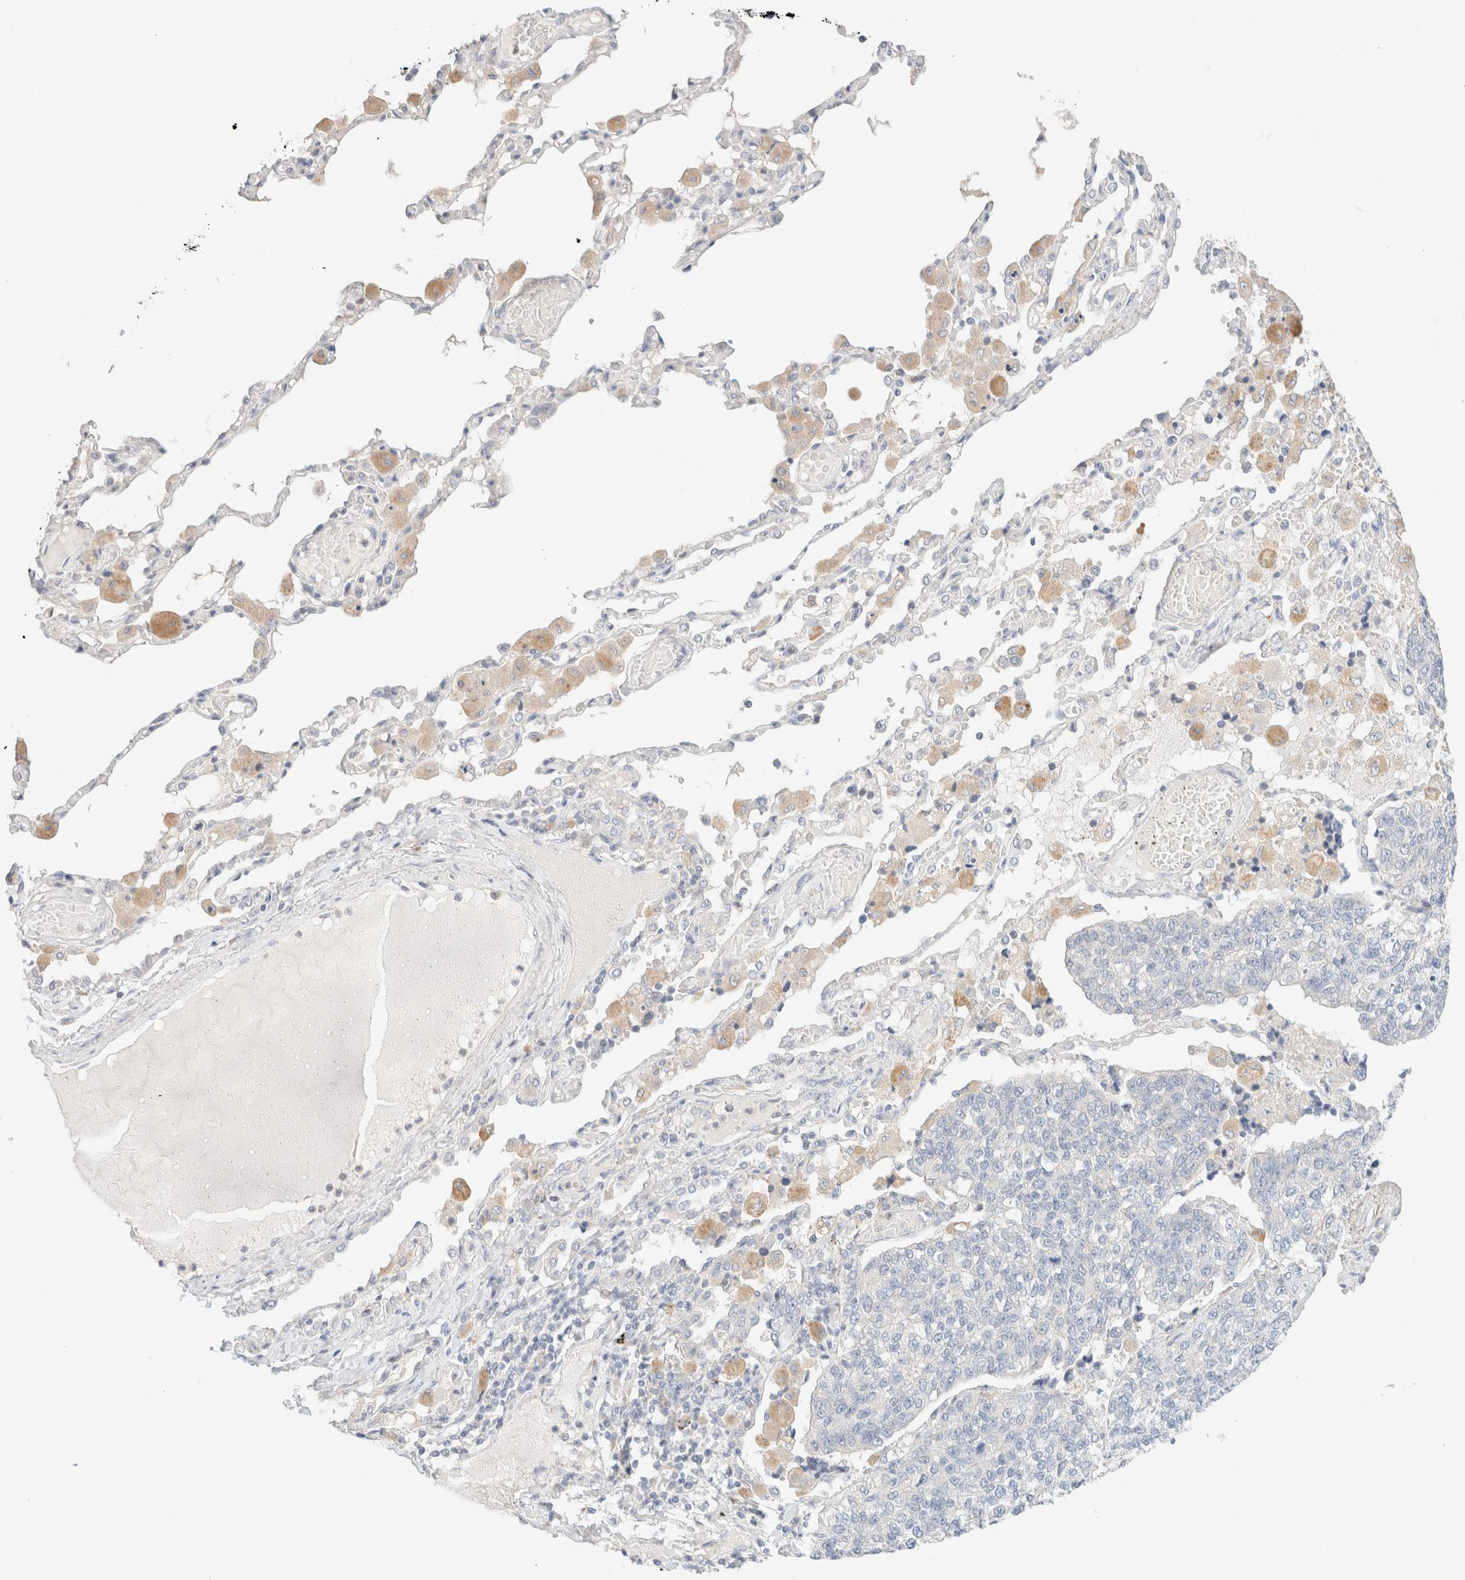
{"staining": {"intensity": "negative", "quantity": "none", "location": "none"}, "tissue": "lung cancer", "cell_type": "Tumor cells", "image_type": "cancer", "snomed": [{"axis": "morphology", "description": "Adenocarcinoma, NOS"}, {"axis": "topography", "description": "Lung"}], "caption": "Human lung cancer stained for a protein using IHC demonstrates no expression in tumor cells.", "gene": "SARM1", "patient": {"sex": "male", "age": 49}}